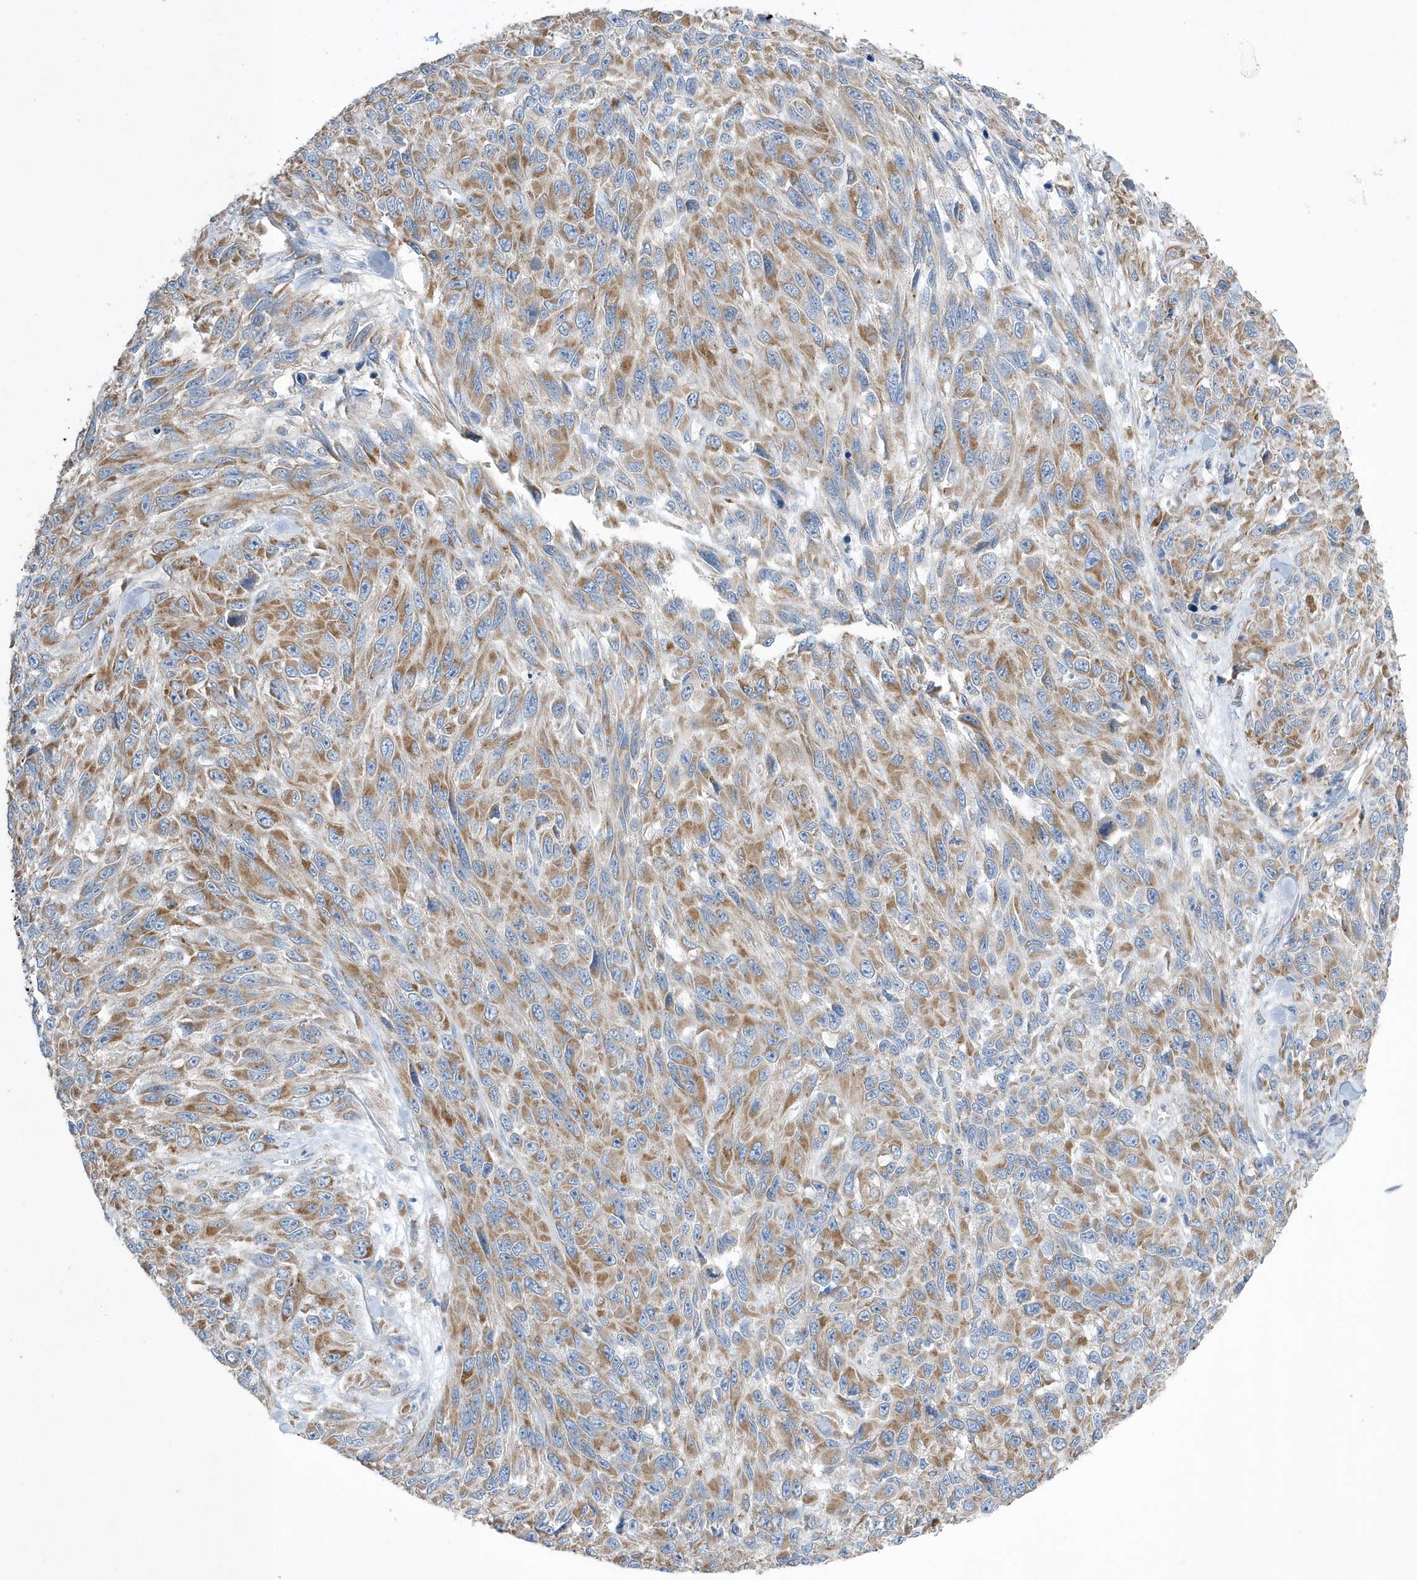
{"staining": {"intensity": "moderate", "quantity": ">75%", "location": "cytoplasmic/membranous"}, "tissue": "melanoma", "cell_type": "Tumor cells", "image_type": "cancer", "snomed": [{"axis": "morphology", "description": "Malignant melanoma, NOS"}, {"axis": "topography", "description": "Skin"}], "caption": "Melanoma was stained to show a protein in brown. There is medium levels of moderate cytoplasmic/membranous expression in about >75% of tumor cells. The staining is performed using DAB brown chromogen to label protein expression. The nuclei are counter-stained blue using hematoxylin.", "gene": "SPATA5", "patient": {"sex": "female", "age": 96}}